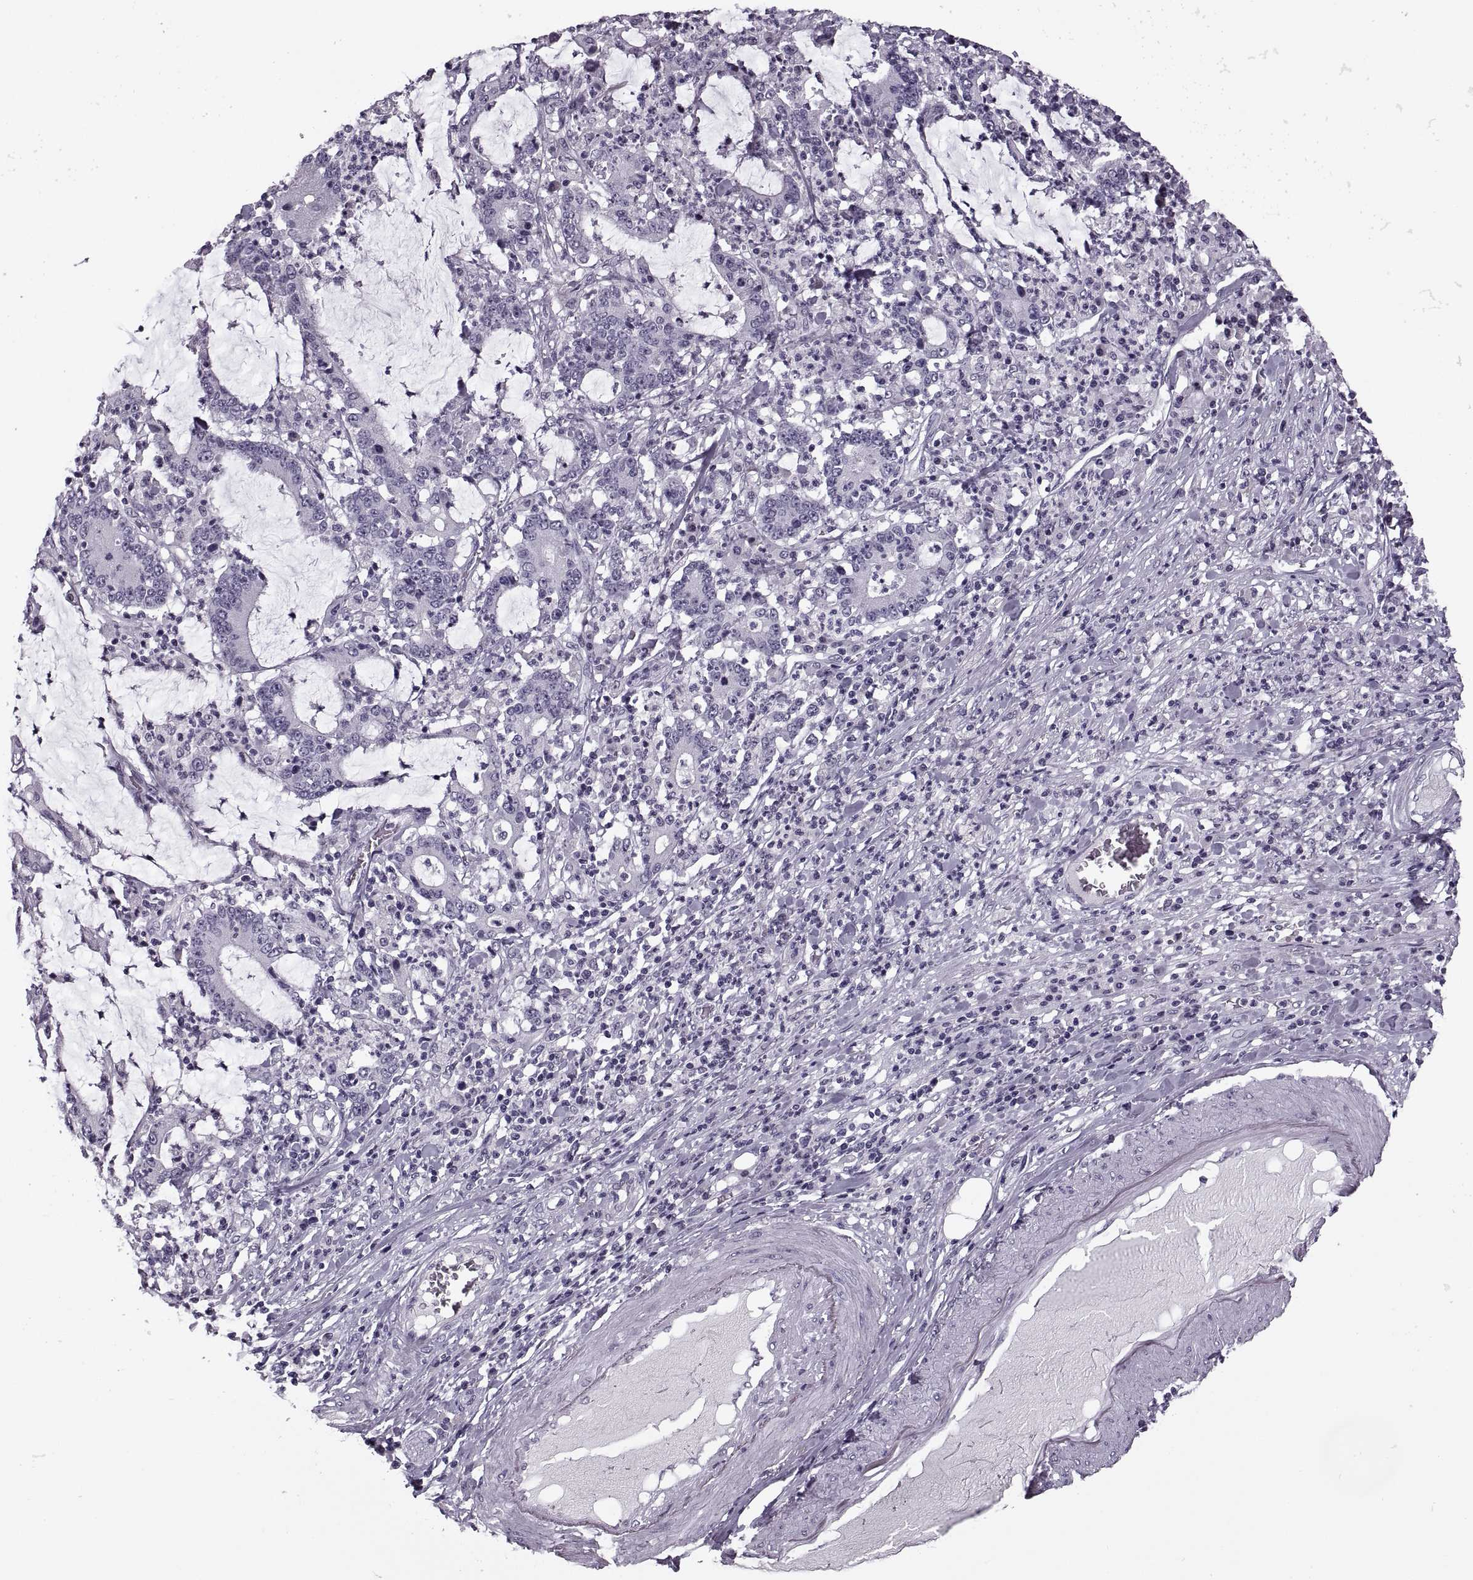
{"staining": {"intensity": "negative", "quantity": "none", "location": "none"}, "tissue": "stomach cancer", "cell_type": "Tumor cells", "image_type": "cancer", "snomed": [{"axis": "morphology", "description": "Adenocarcinoma, NOS"}, {"axis": "topography", "description": "Stomach, upper"}], "caption": "A histopathology image of stomach cancer (adenocarcinoma) stained for a protein displays no brown staining in tumor cells.", "gene": "PAGE5", "patient": {"sex": "male", "age": 68}}